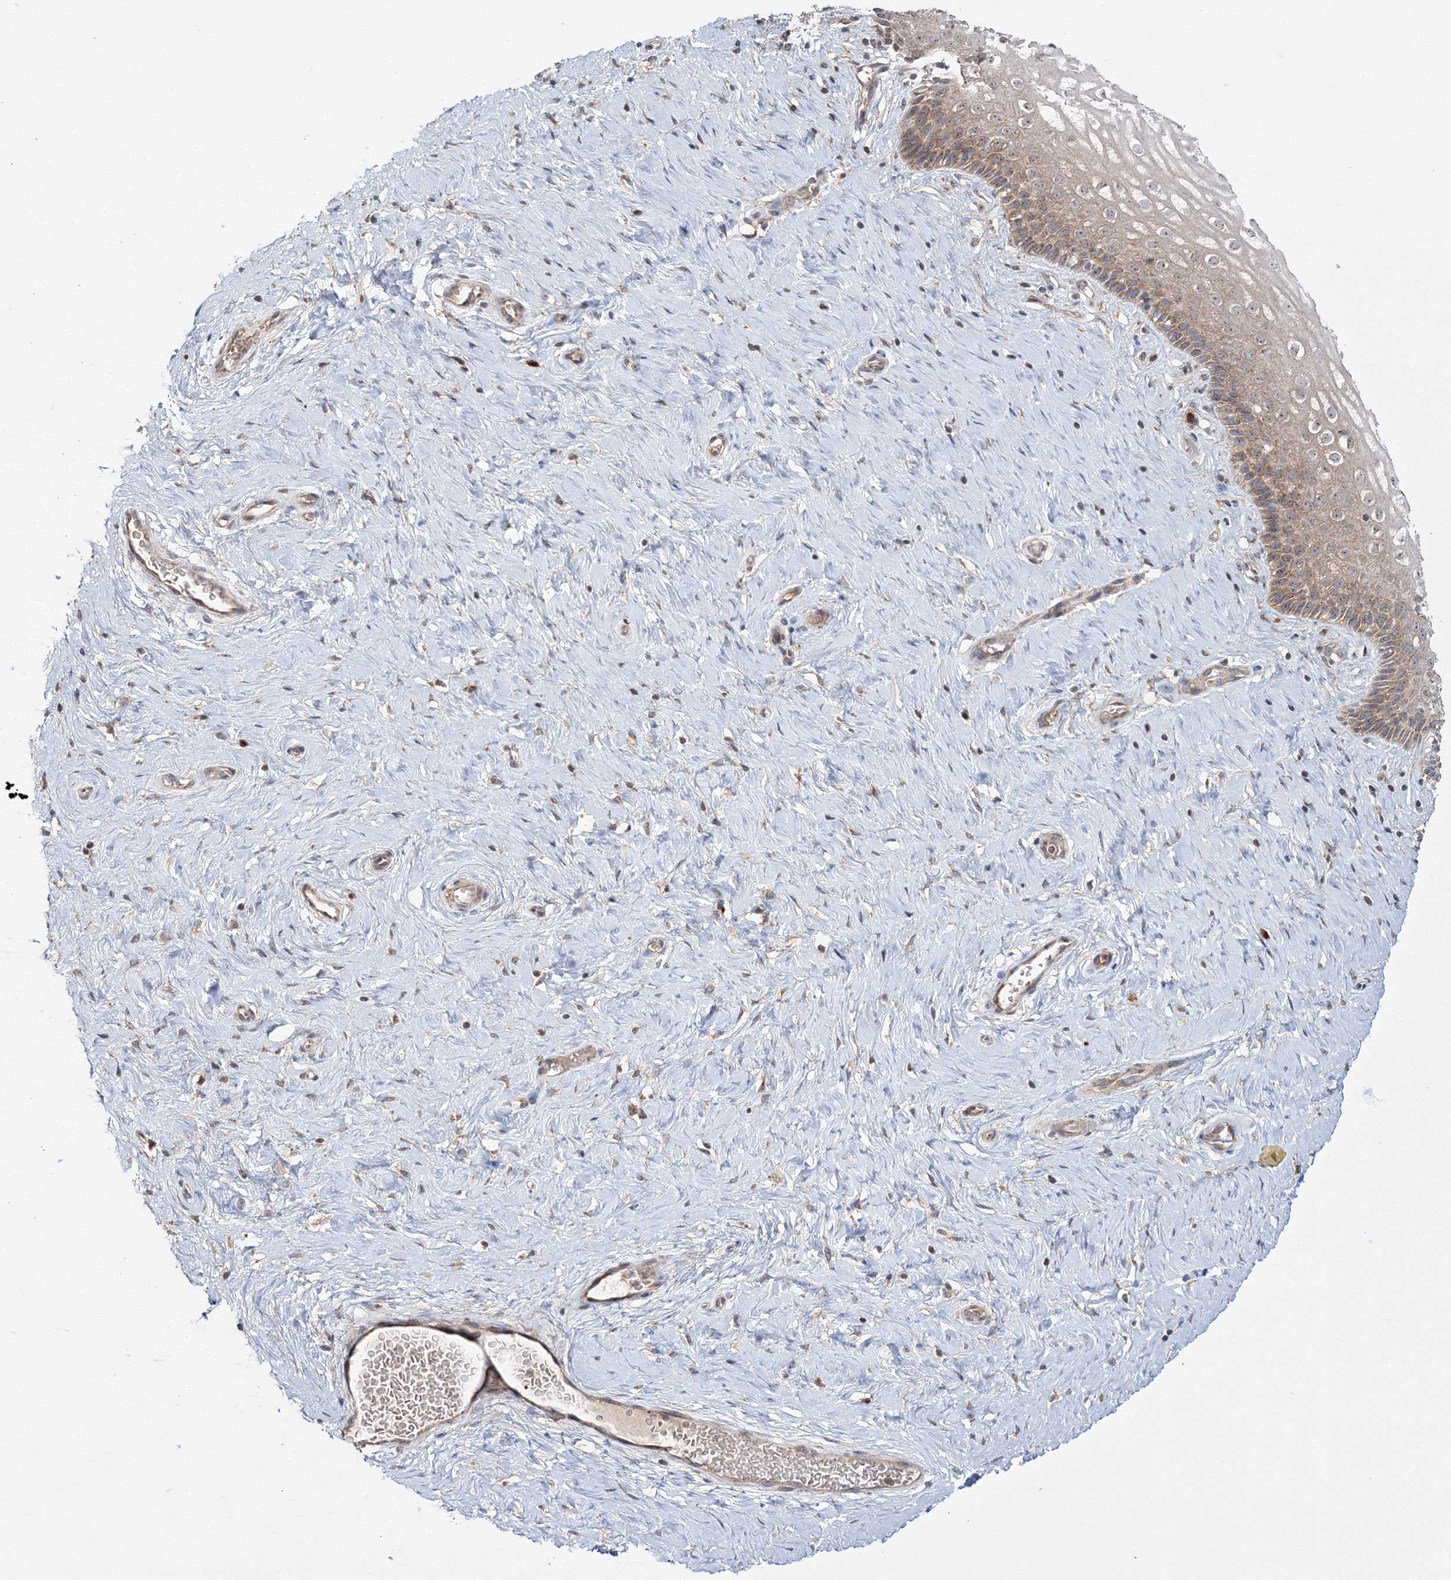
{"staining": {"intensity": "strong", "quantity": ">75%", "location": "cytoplasmic/membranous"}, "tissue": "cervix", "cell_type": "Glandular cells", "image_type": "normal", "snomed": [{"axis": "morphology", "description": "Normal tissue, NOS"}, {"axis": "topography", "description": "Cervix"}], "caption": "Immunohistochemical staining of normal cervix shows strong cytoplasmic/membranous protein expression in approximately >75% of glandular cells.", "gene": "PEX13", "patient": {"sex": "female", "age": 33}}